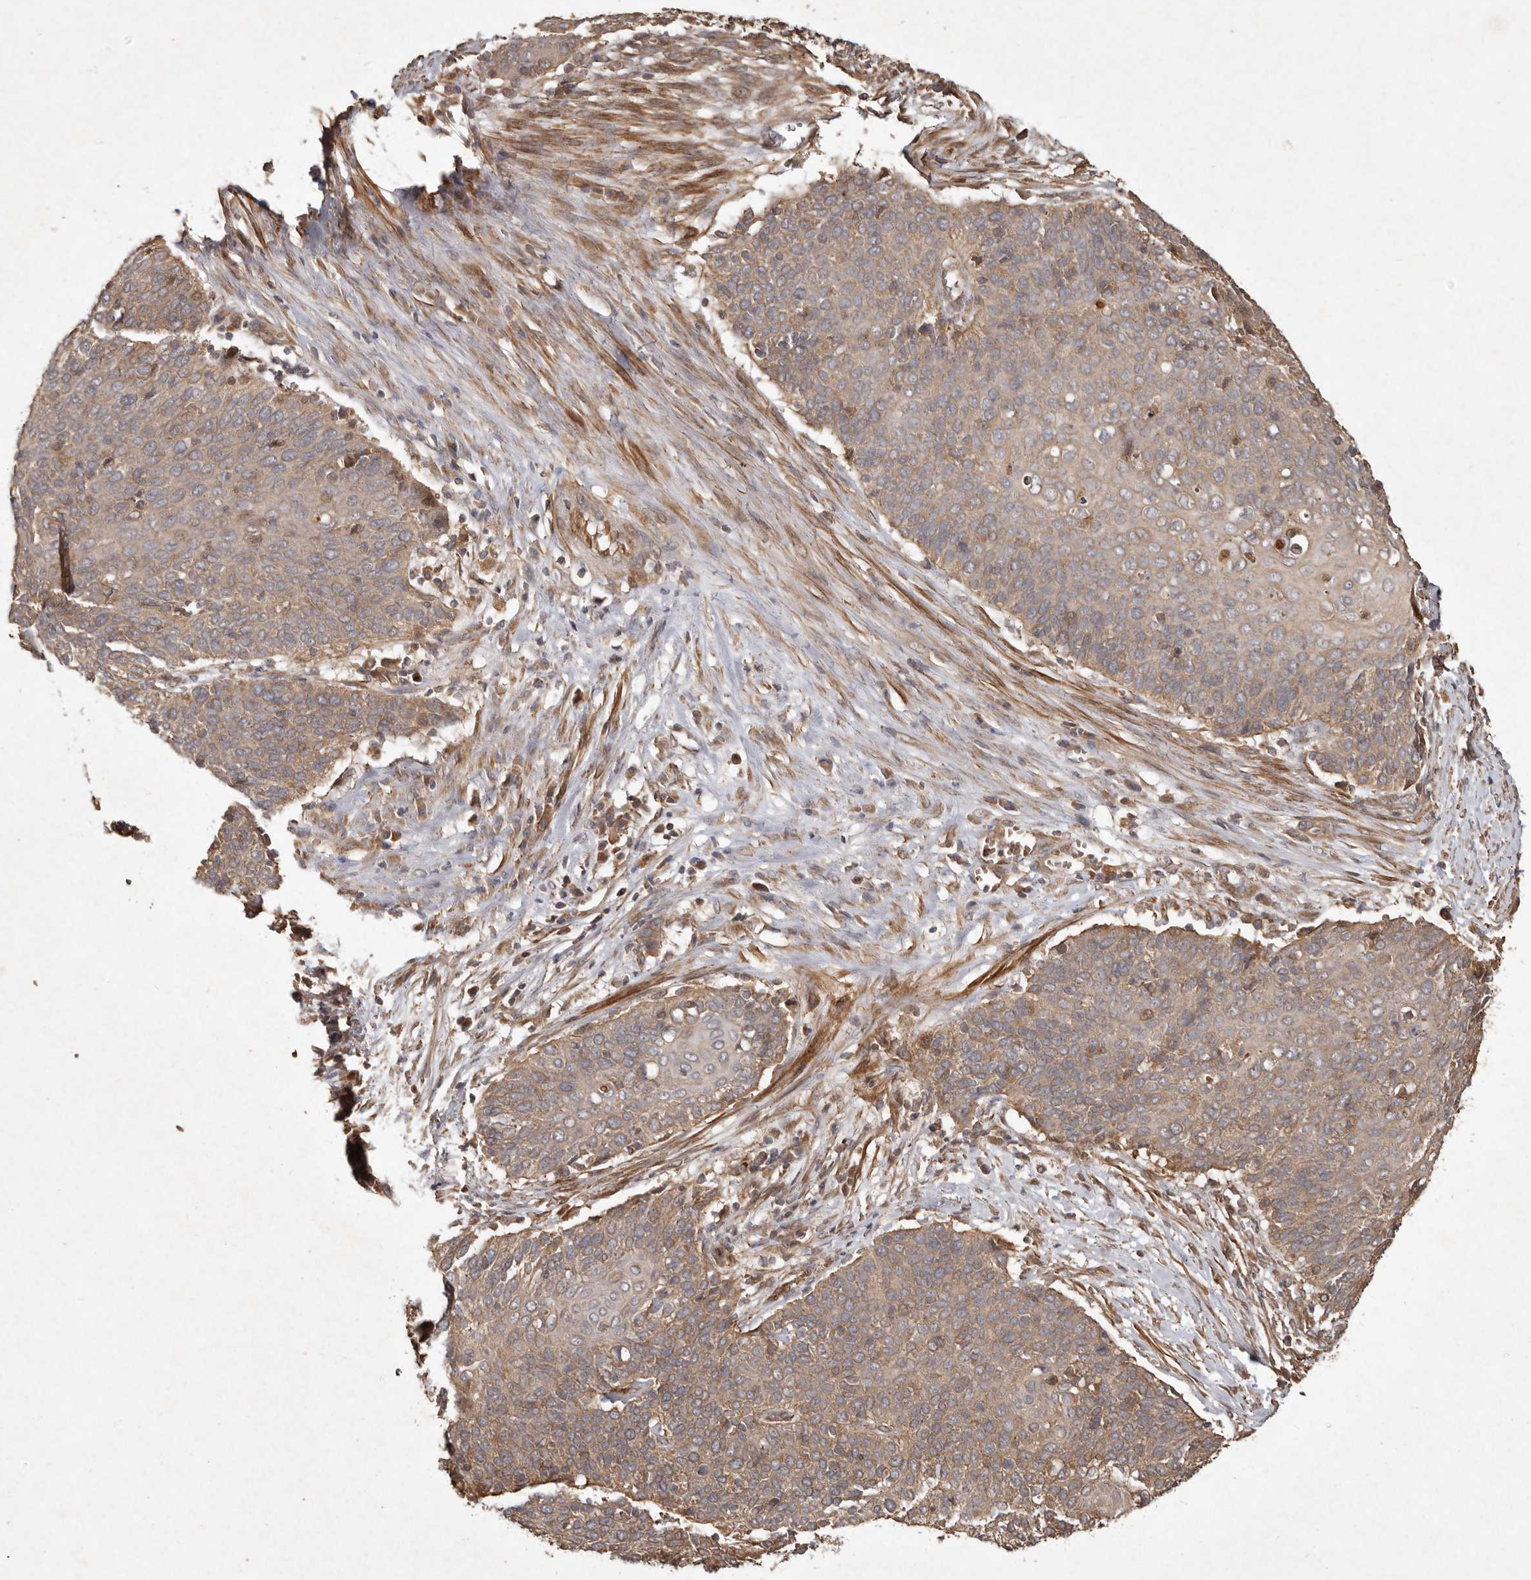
{"staining": {"intensity": "weak", "quantity": "25%-75%", "location": "cytoplasmic/membranous"}, "tissue": "cervical cancer", "cell_type": "Tumor cells", "image_type": "cancer", "snomed": [{"axis": "morphology", "description": "Squamous cell carcinoma, NOS"}, {"axis": "topography", "description": "Cervix"}], "caption": "An image of human cervical squamous cell carcinoma stained for a protein exhibits weak cytoplasmic/membranous brown staining in tumor cells. (IHC, brightfield microscopy, high magnification).", "gene": "SEMA3A", "patient": {"sex": "female", "age": 39}}